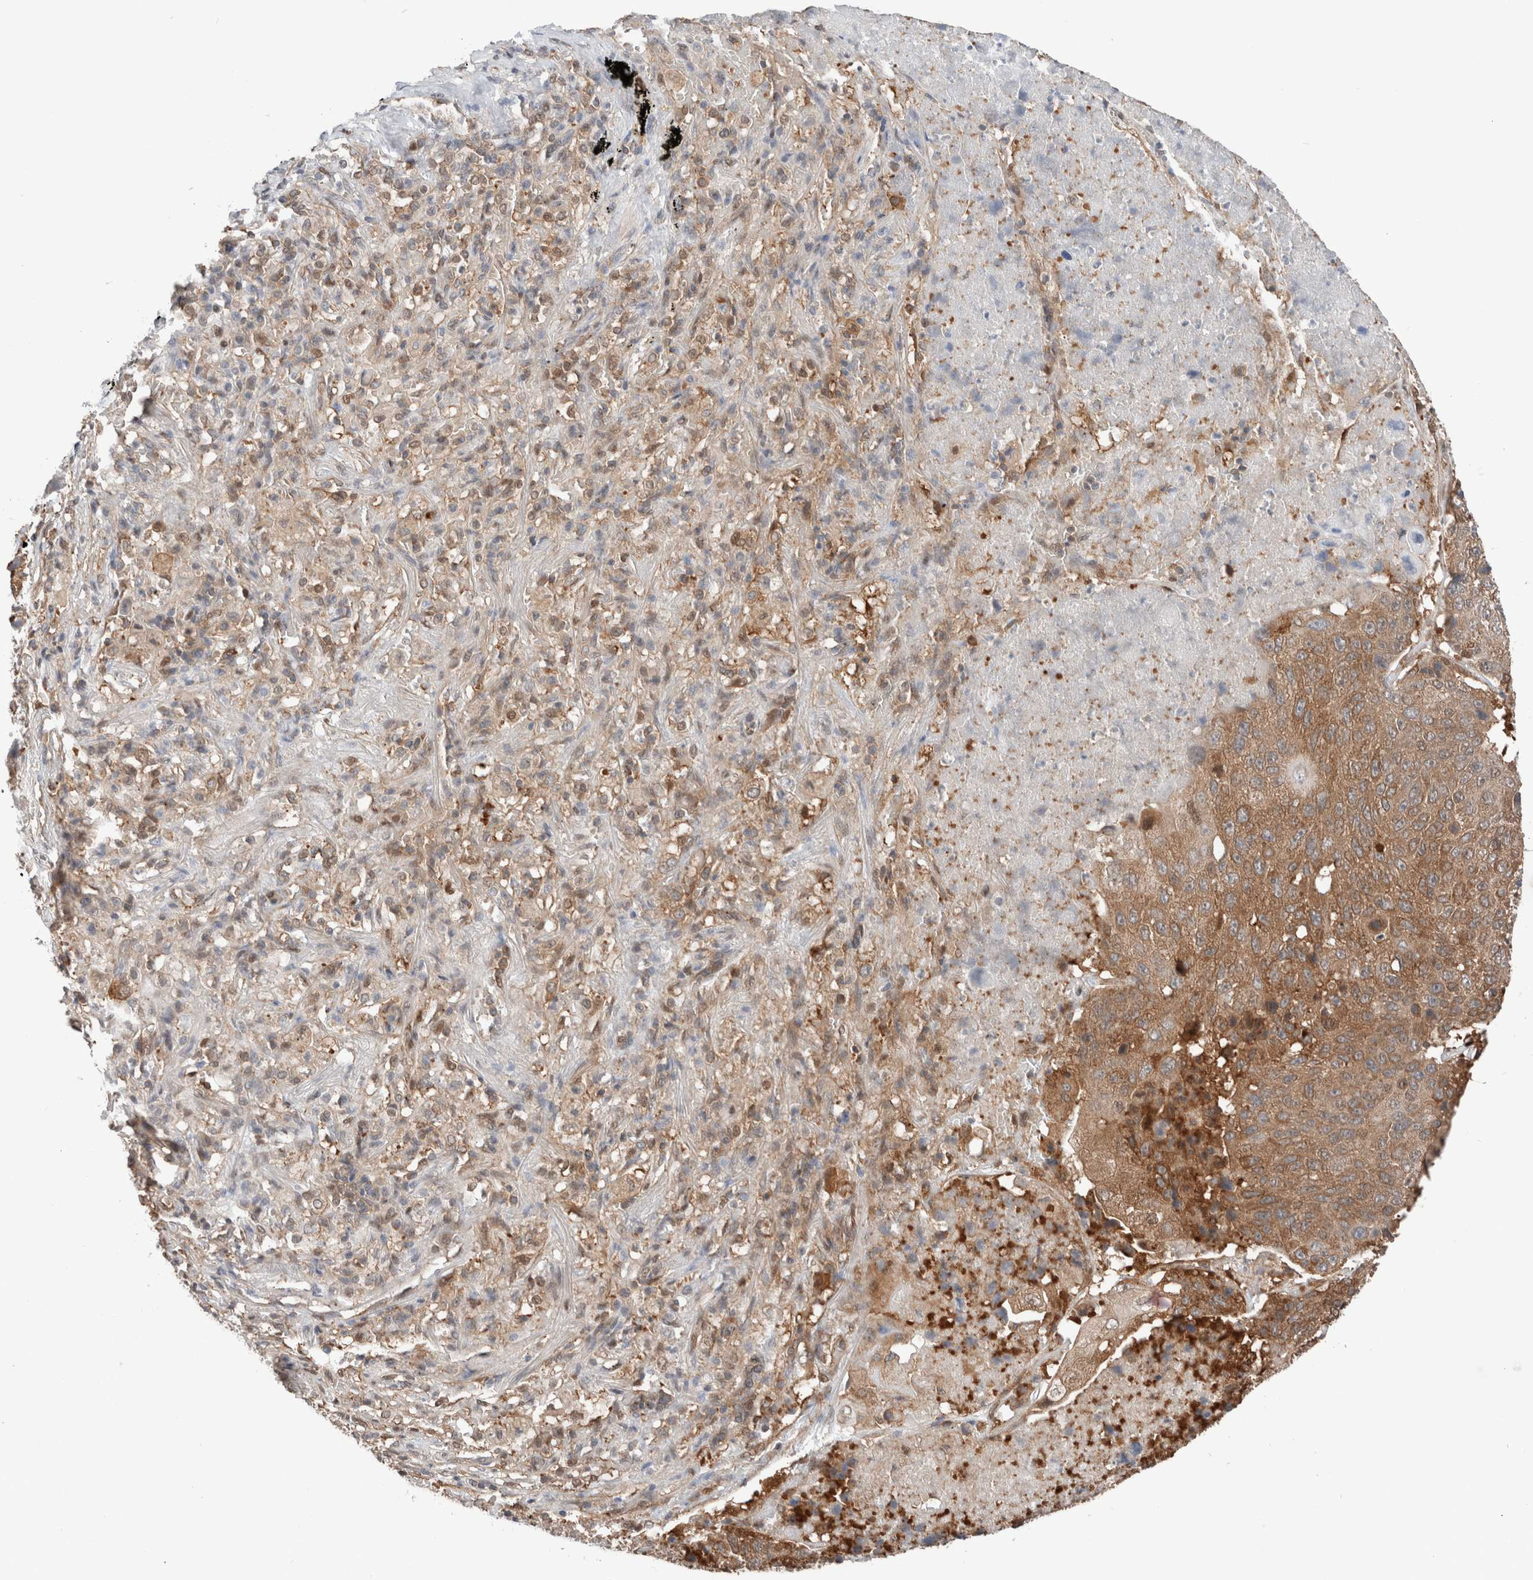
{"staining": {"intensity": "moderate", "quantity": ">75%", "location": "cytoplasmic/membranous"}, "tissue": "lung cancer", "cell_type": "Tumor cells", "image_type": "cancer", "snomed": [{"axis": "morphology", "description": "Squamous cell carcinoma, NOS"}, {"axis": "topography", "description": "Lung"}], "caption": "Lung cancer (squamous cell carcinoma) stained for a protein shows moderate cytoplasmic/membranous positivity in tumor cells.", "gene": "XPNPEP1", "patient": {"sex": "male", "age": 61}}